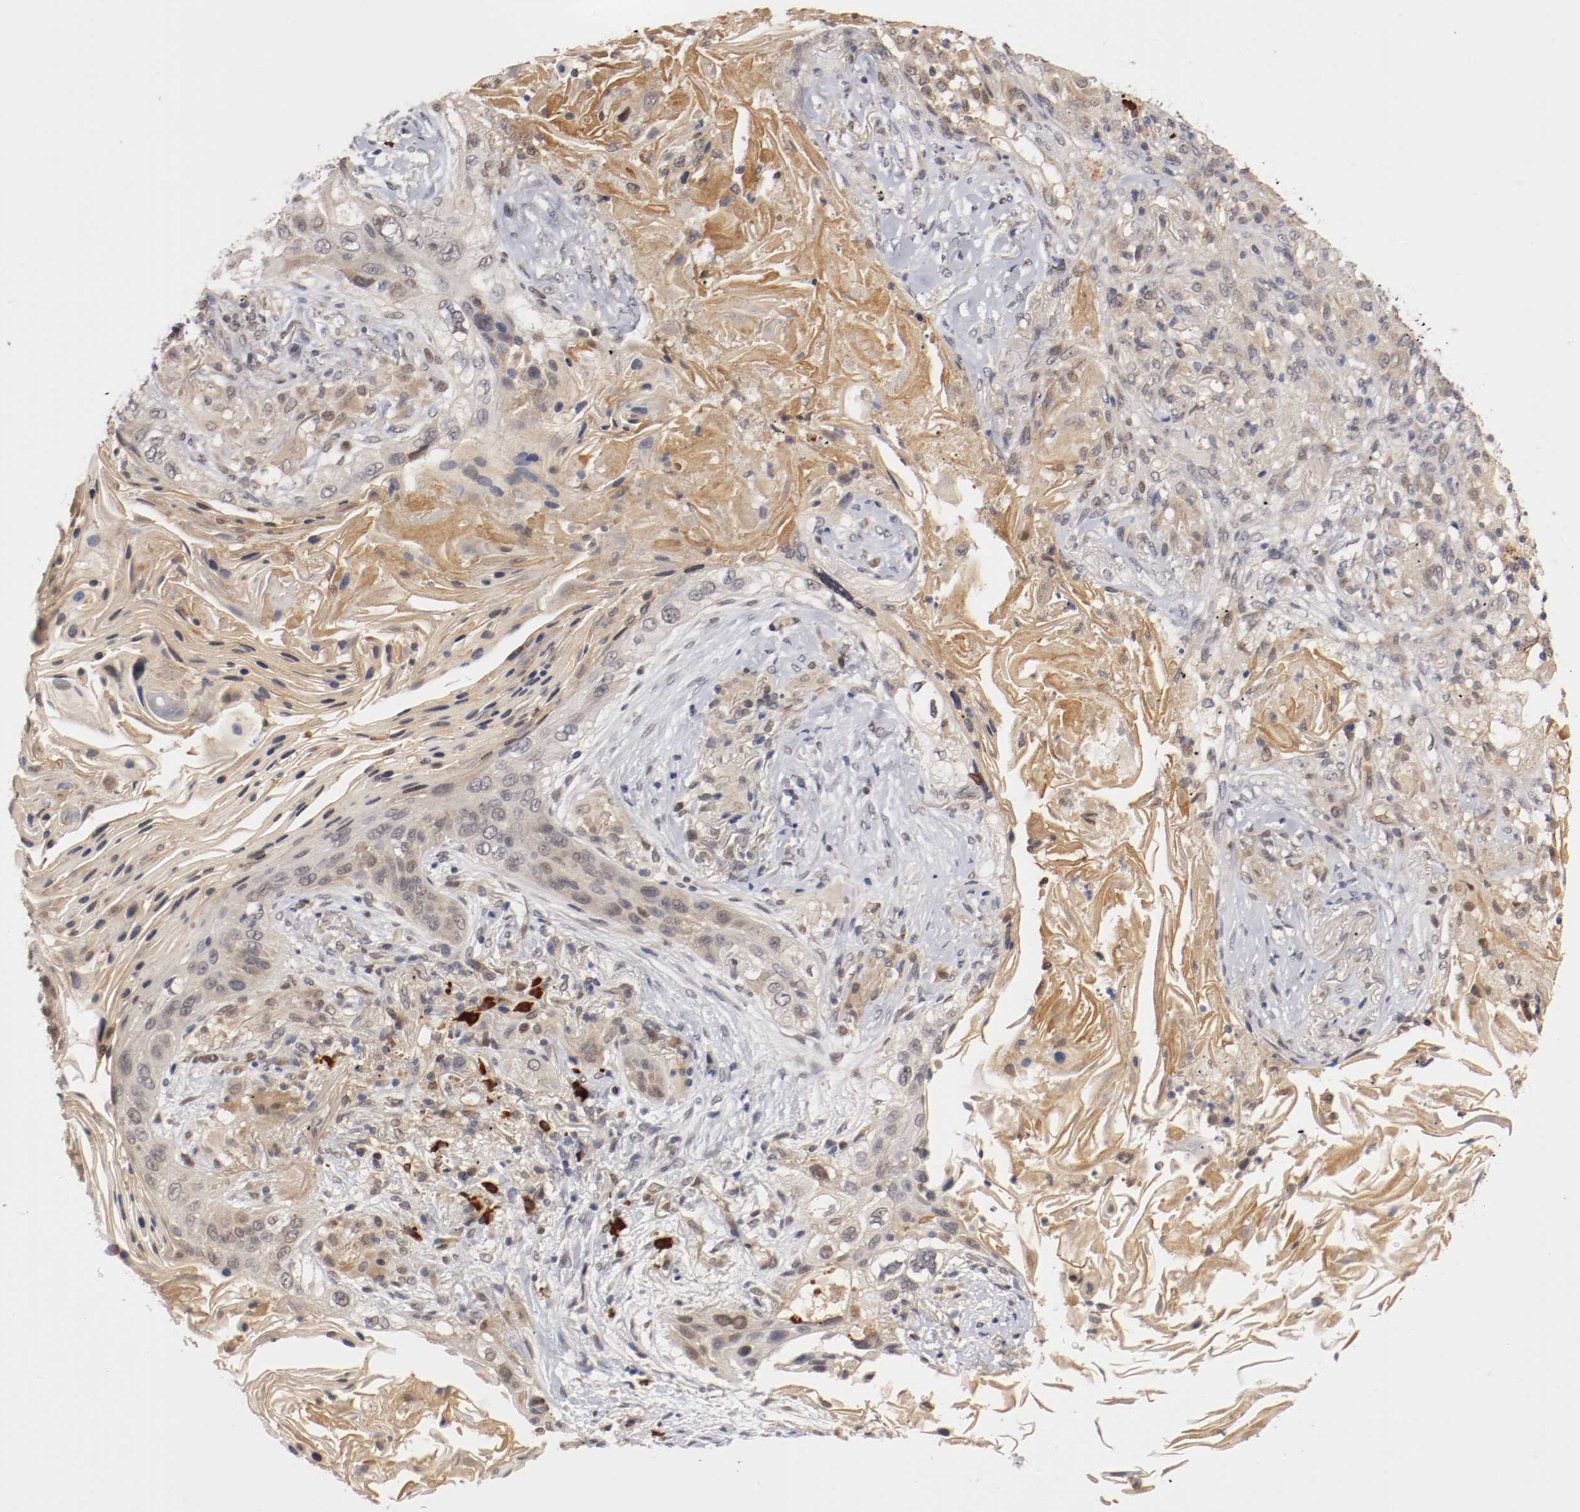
{"staining": {"intensity": "weak", "quantity": "25%-75%", "location": "cytoplasmic/membranous,nuclear"}, "tissue": "lung cancer", "cell_type": "Tumor cells", "image_type": "cancer", "snomed": [{"axis": "morphology", "description": "Squamous cell carcinoma, NOS"}, {"axis": "topography", "description": "Lung"}], "caption": "Immunohistochemistry (IHC) (DAB) staining of human lung cancer demonstrates weak cytoplasmic/membranous and nuclear protein positivity in about 25%-75% of tumor cells. The protein is shown in brown color, while the nuclei are stained blue.", "gene": "DNMT3B", "patient": {"sex": "female", "age": 67}}